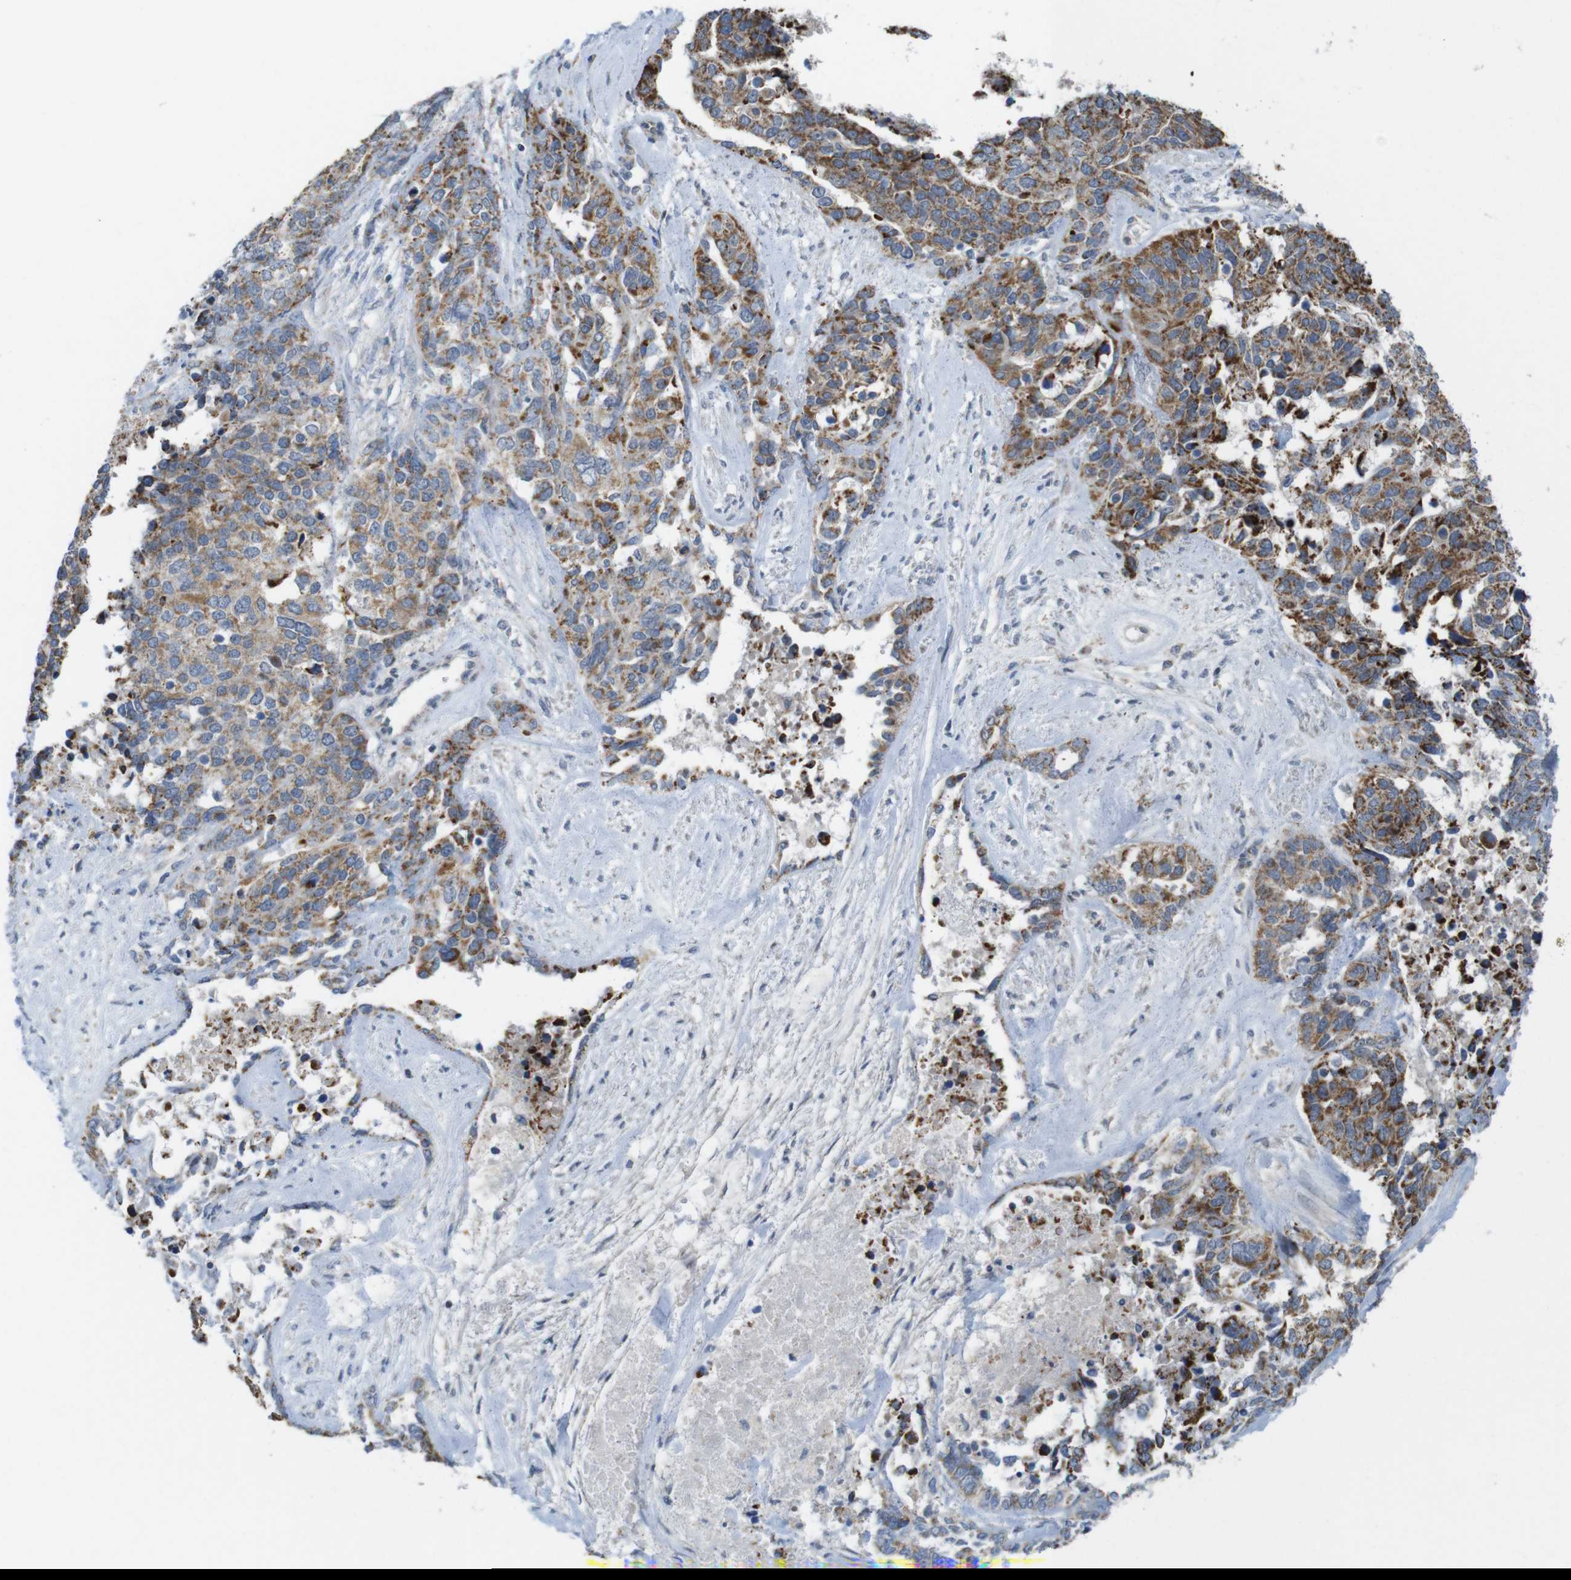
{"staining": {"intensity": "strong", "quantity": ">75%", "location": "cytoplasmic/membranous"}, "tissue": "ovarian cancer", "cell_type": "Tumor cells", "image_type": "cancer", "snomed": [{"axis": "morphology", "description": "Cystadenocarcinoma, serous, NOS"}, {"axis": "topography", "description": "Ovary"}], "caption": "Ovarian serous cystadenocarcinoma was stained to show a protein in brown. There is high levels of strong cytoplasmic/membranous staining in about >75% of tumor cells.", "gene": "MARCHF1", "patient": {"sex": "female", "age": 44}}